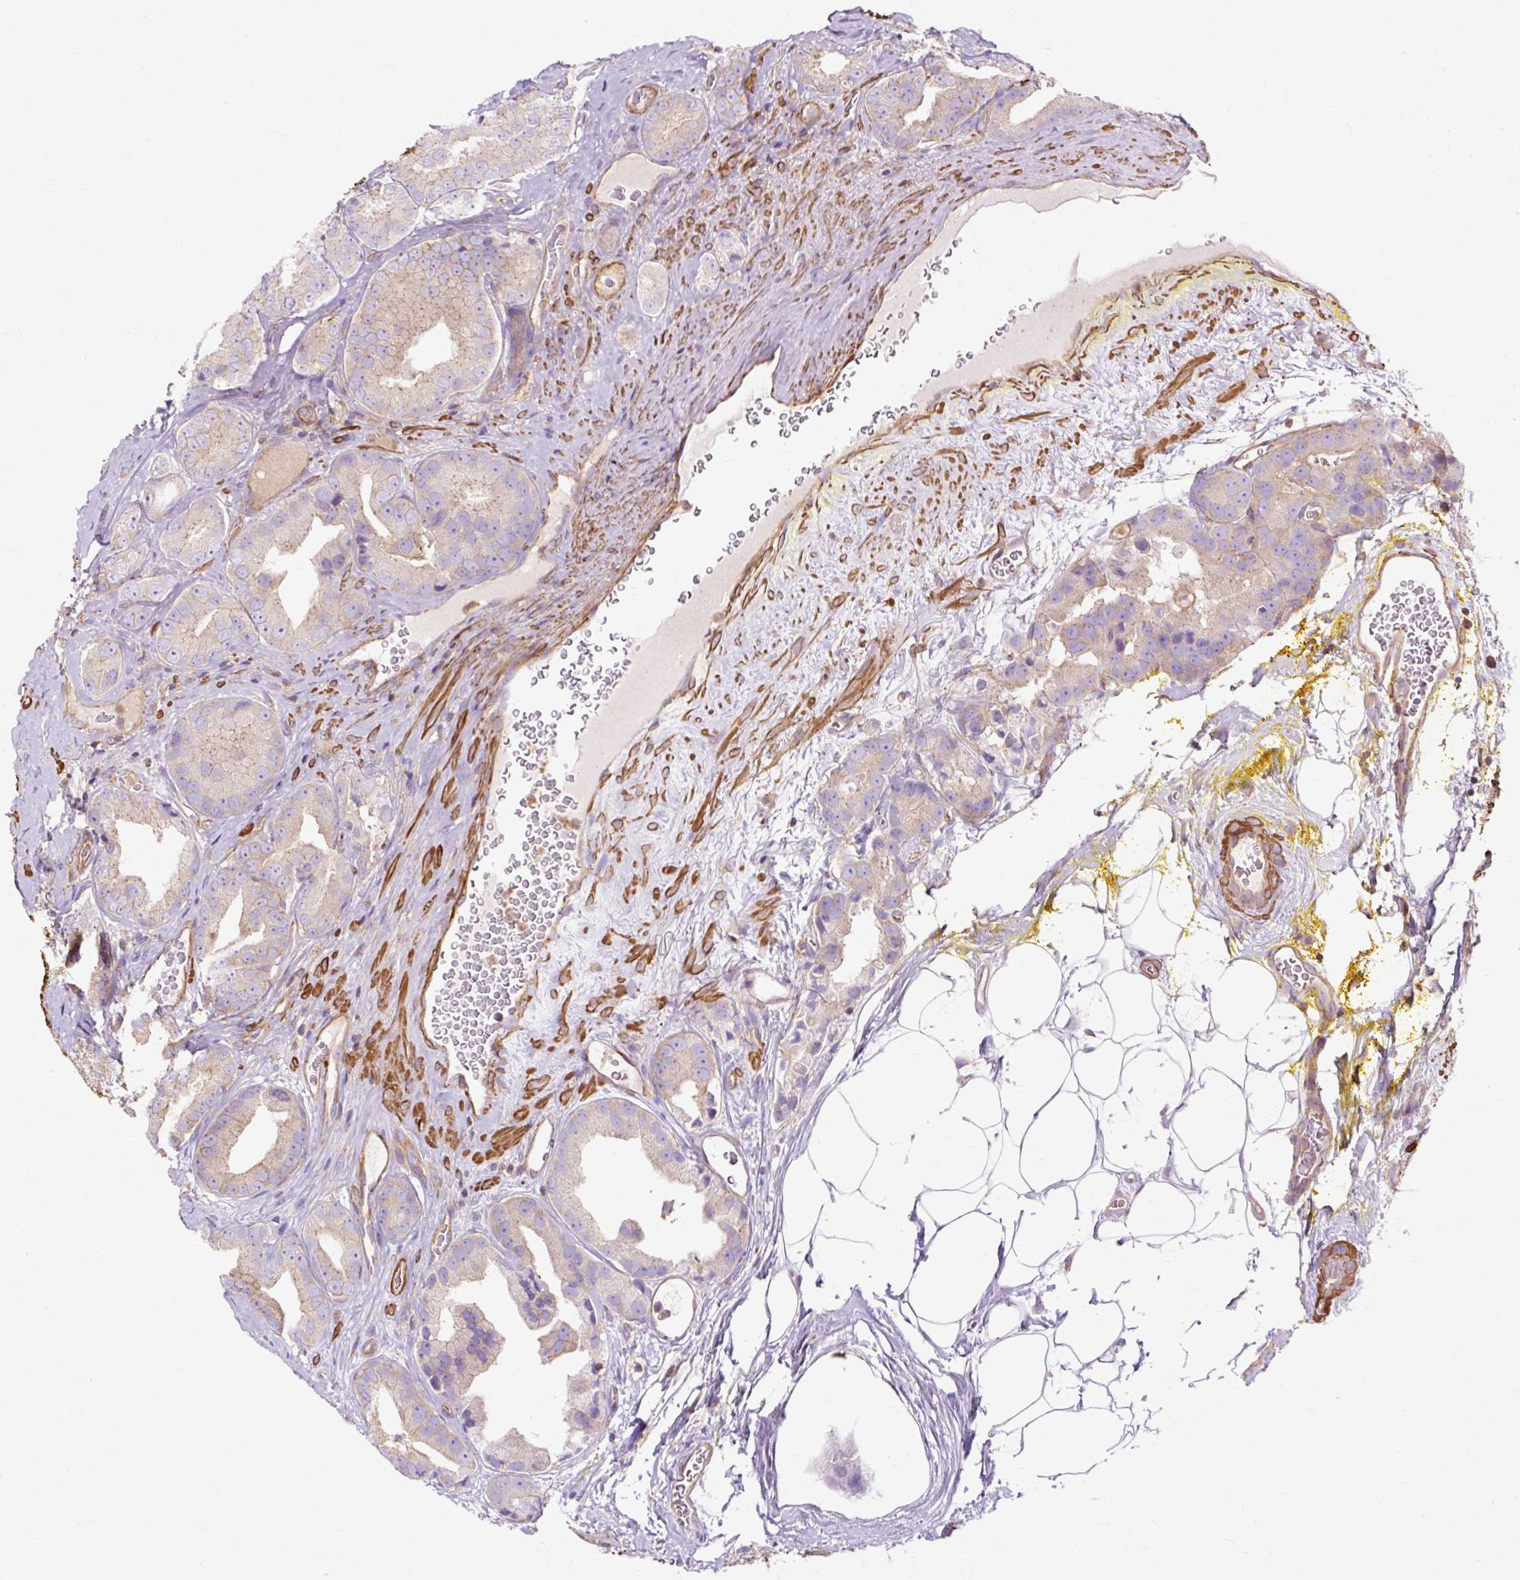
{"staining": {"intensity": "weak", "quantity": "<25%", "location": "cytoplasmic/membranous"}, "tissue": "prostate cancer", "cell_type": "Tumor cells", "image_type": "cancer", "snomed": [{"axis": "morphology", "description": "Adenocarcinoma, High grade"}, {"axis": "topography", "description": "Prostate"}], "caption": "Immunohistochemical staining of human prostate cancer demonstrates no significant positivity in tumor cells.", "gene": "TBC1D2B", "patient": {"sex": "male", "age": 63}}